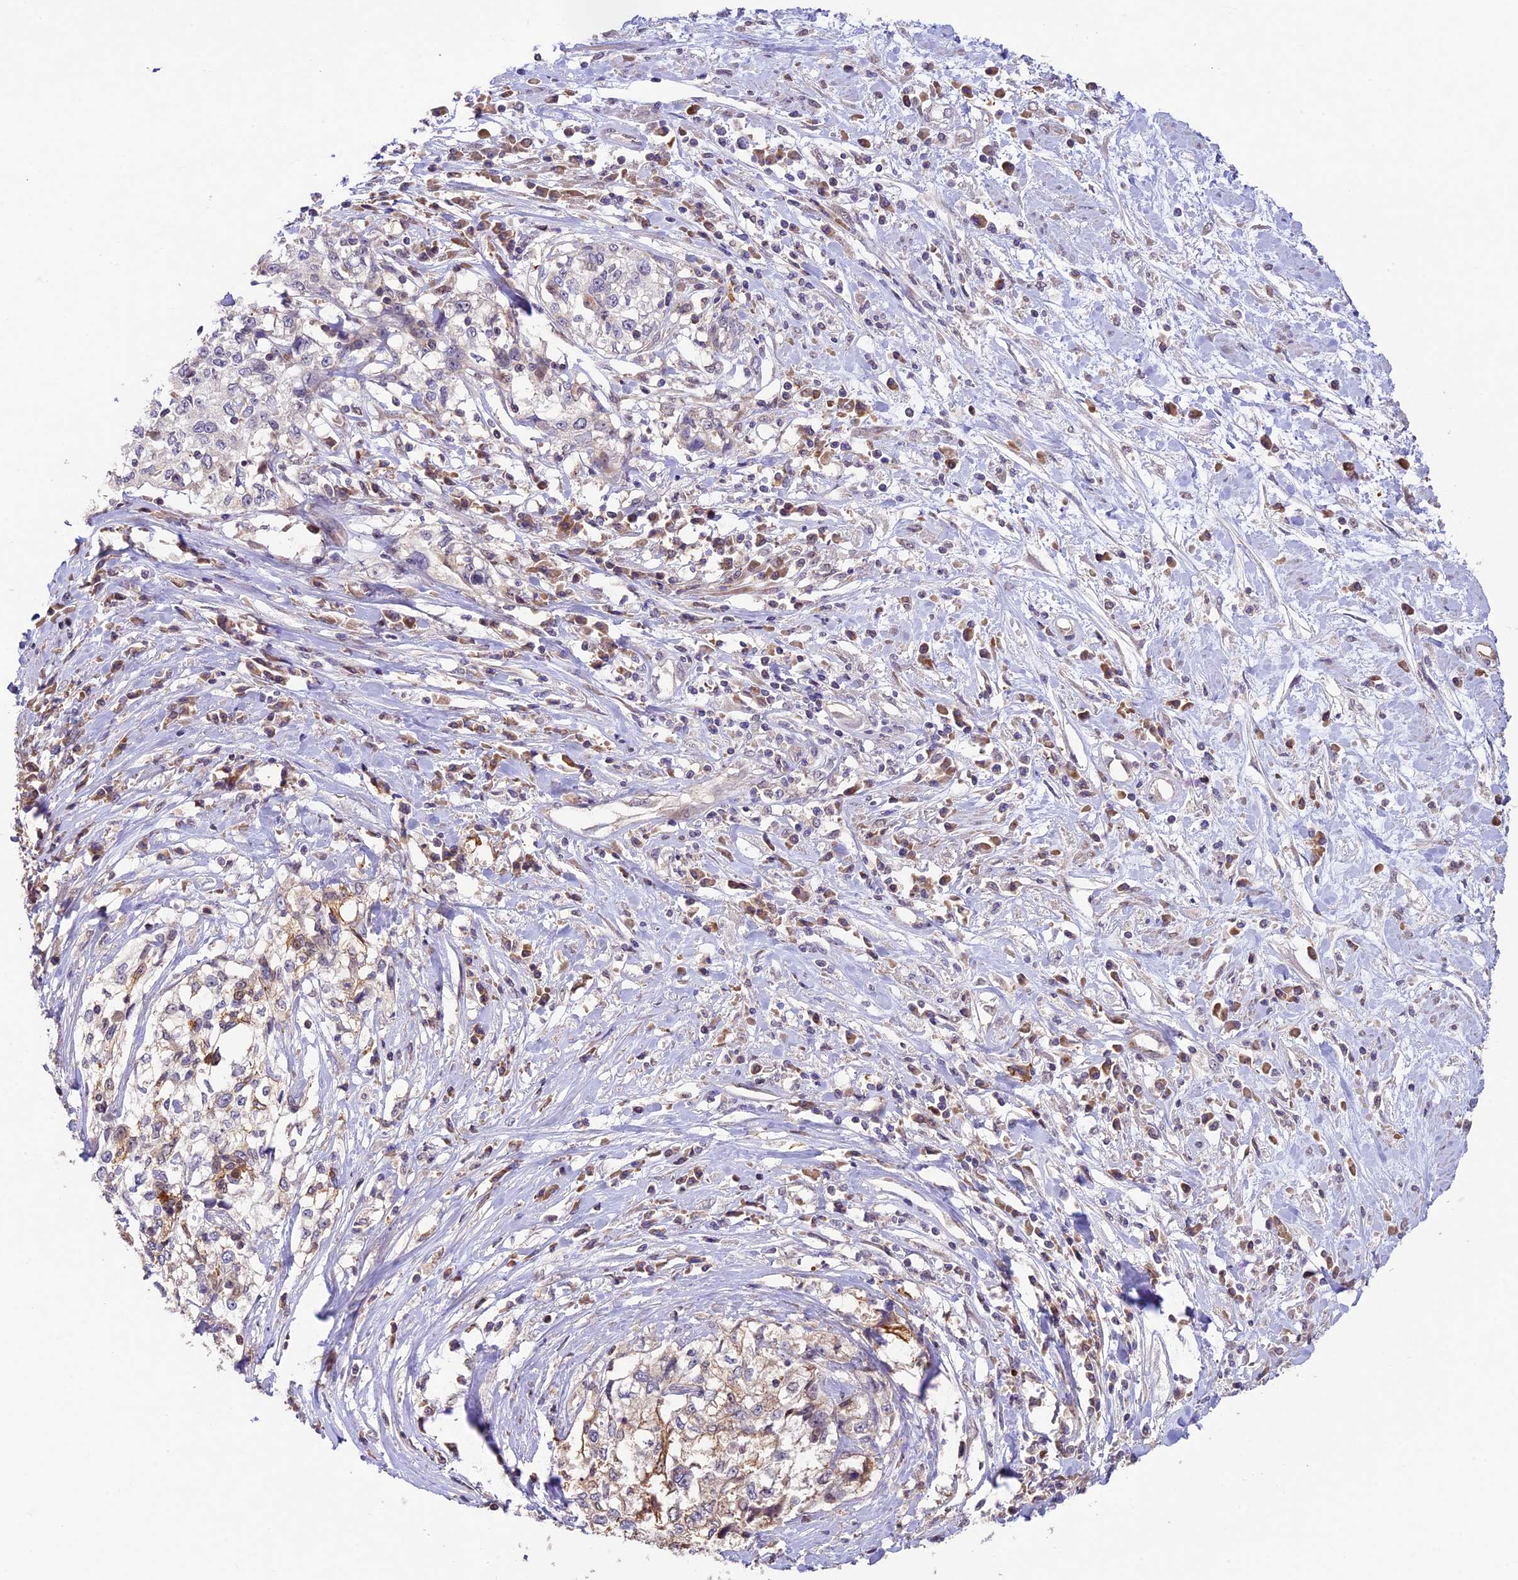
{"staining": {"intensity": "weak", "quantity": "<25%", "location": "cytoplasmic/membranous"}, "tissue": "cervical cancer", "cell_type": "Tumor cells", "image_type": "cancer", "snomed": [{"axis": "morphology", "description": "Squamous cell carcinoma, NOS"}, {"axis": "topography", "description": "Cervix"}], "caption": "This image is of squamous cell carcinoma (cervical) stained with IHC to label a protein in brown with the nuclei are counter-stained blue. There is no positivity in tumor cells.", "gene": "BCAS4", "patient": {"sex": "female", "age": 57}}